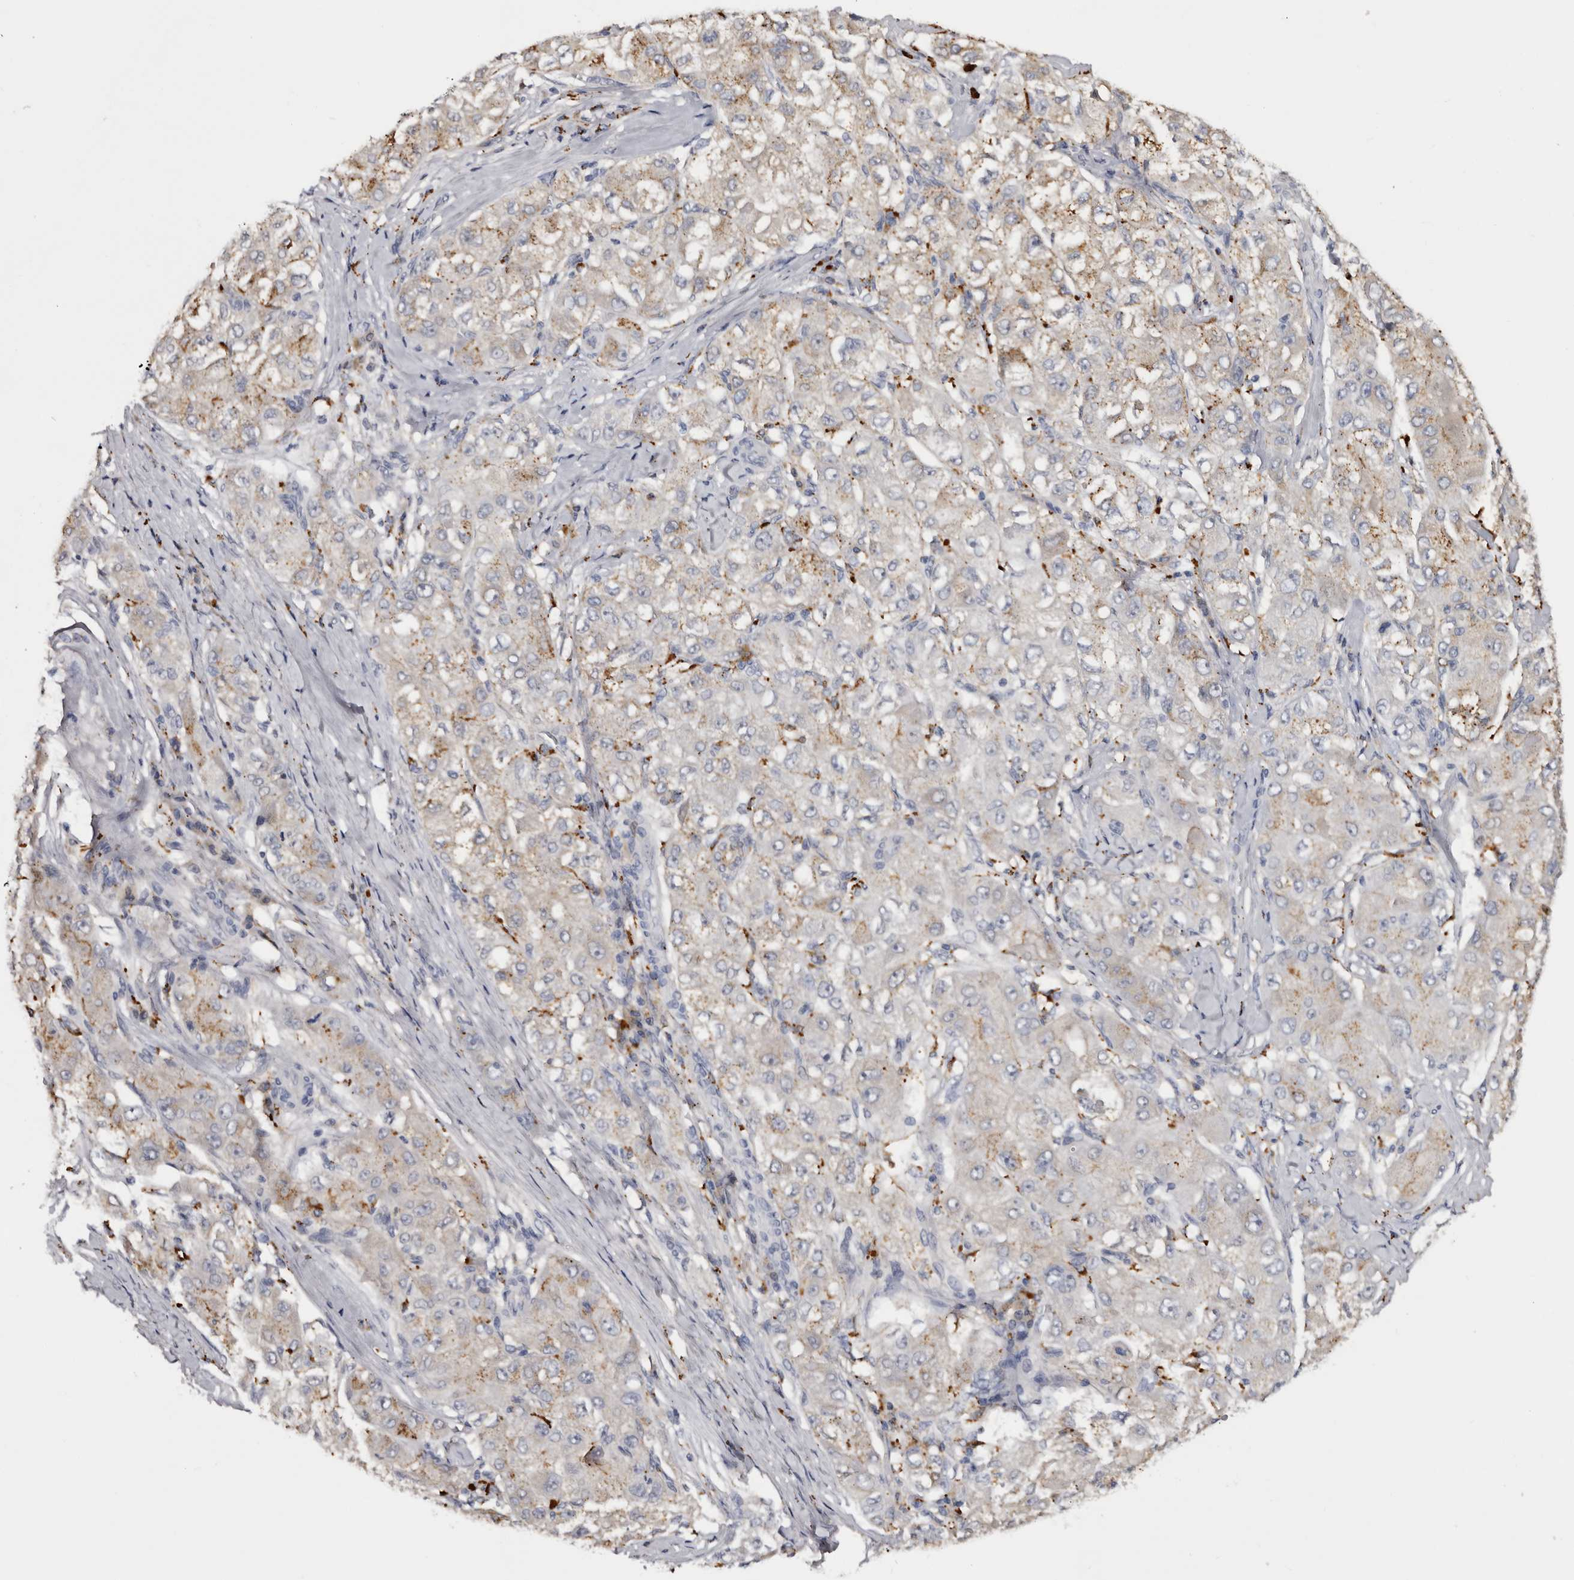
{"staining": {"intensity": "moderate", "quantity": "25%-75%", "location": "cytoplasmic/membranous"}, "tissue": "liver cancer", "cell_type": "Tumor cells", "image_type": "cancer", "snomed": [{"axis": "morphology", "description": "Carcinoma, Hepatocellular, NOS"}, {"axis": "topography", "description": "Liver"}], "caption": "This image reveals immunohistochemistry staining of liver cancer (hepatocellular carcinoma), with medium moderate cytoplasmic/membranous positivity in about 25%-75% of tumor cells.", "gene": "DAP", "patient": {"sex": "male", "age": 80}}